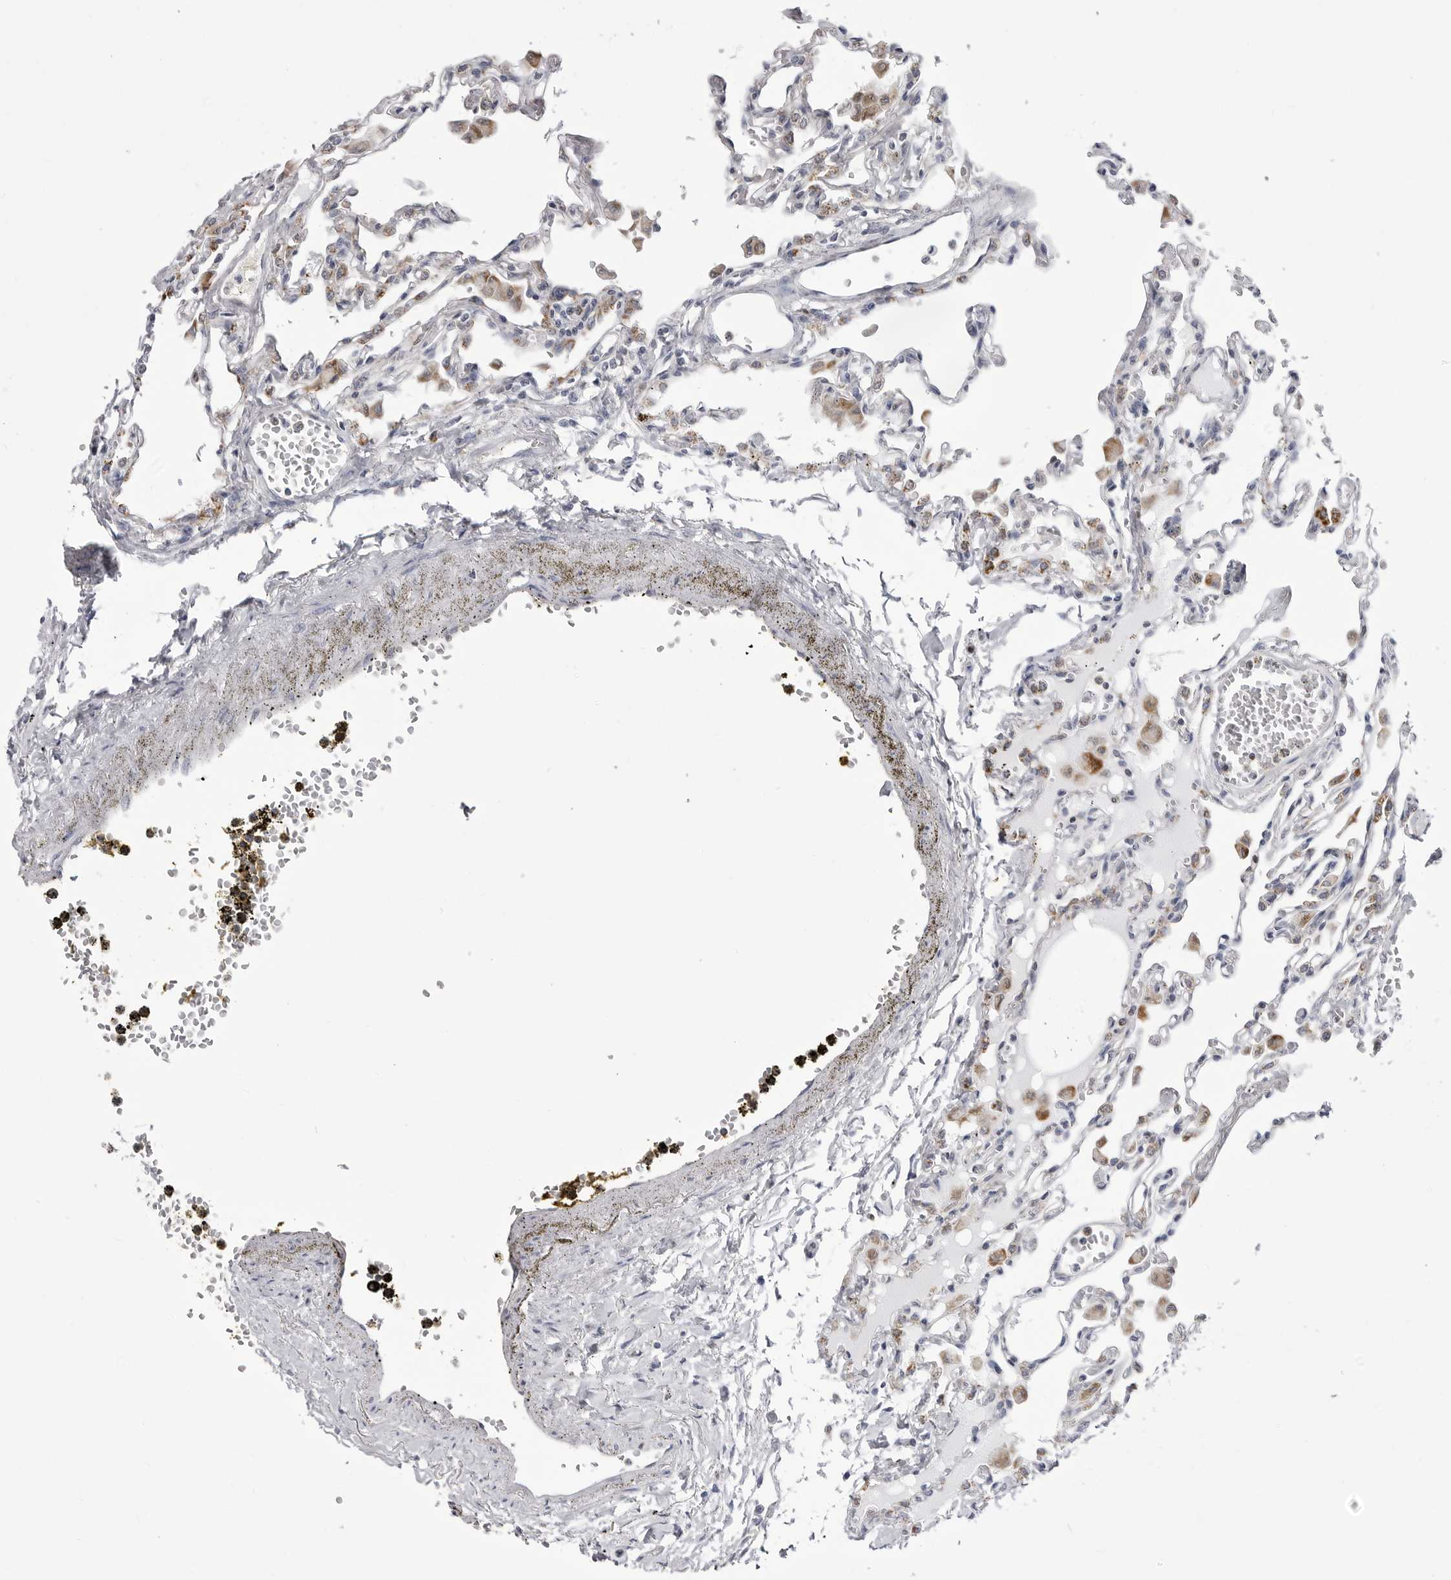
{"staining": {"intensity": "negative", "quantity": "none", "location": "none"}, "tissue": "lung", "cell_type": "Alveolar cells", "image_type": "normal", "snomed": [{"axis": "morphology", "description": "Normal tissue, NOS"}, {"axis": "topography", "description": "Bronchus"}, {"axis": "topography", "description": "Lung"}], "caption": "Immunohistochemistry (IHC) of normal lung shows no positivity in alveolar cells. (DAB (3,3'-diaminobenzidine) immunohistochemistry, high magnification).", "gene": "FH", "patient": {"sex": "female", "age": 49}}